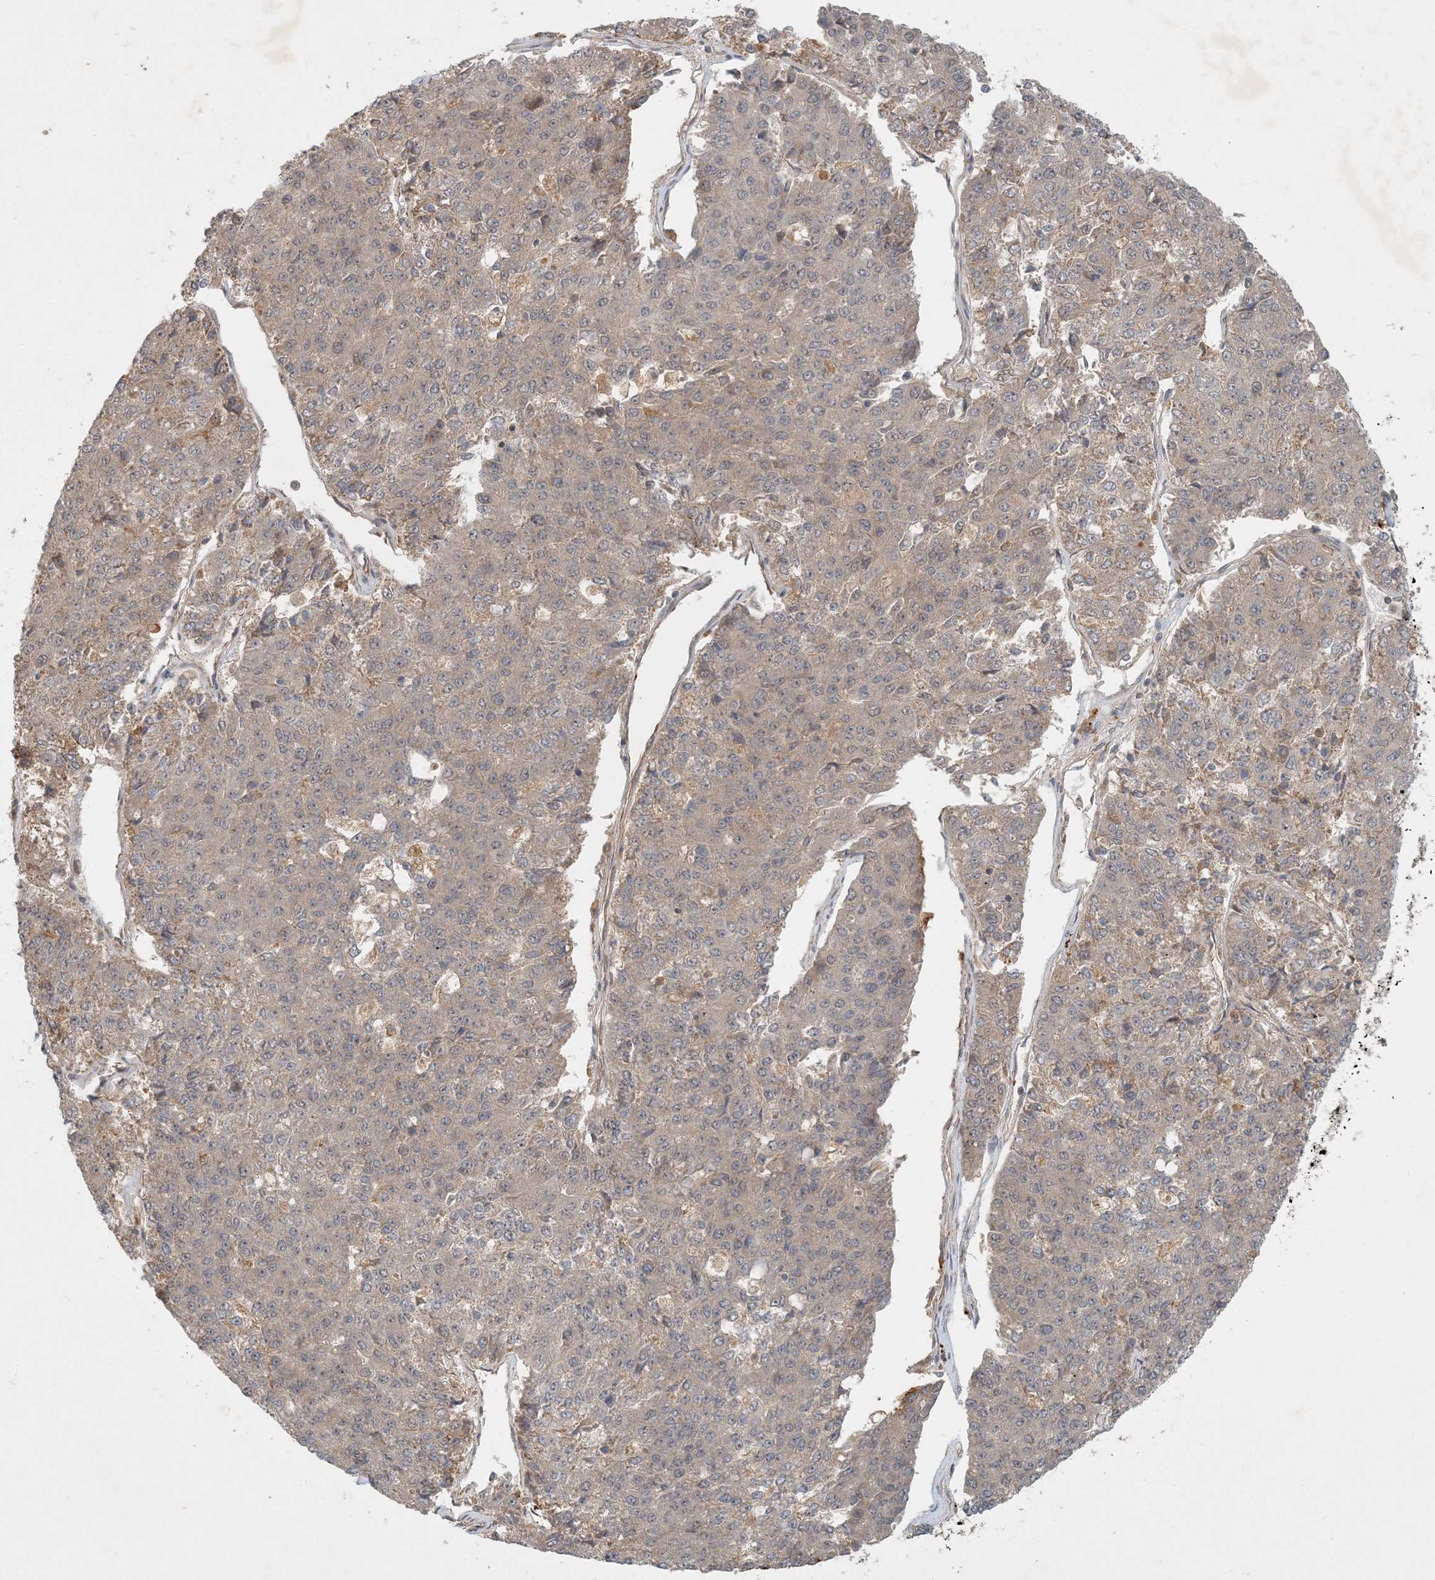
{"staining": {"intensity": "weak", "quantity": "<25%", "location": "cytoplasmic/membranous"}, "tissue": "pancreatic cancer", "cell_type": "Tumor cells", "image_type": "cancer", "snomed": [{"axis": "morphology", "description": "Adenocarcinoma, NOS"}, {"axis": "topography", "description": "Pancreas"}], "caption": "IHC micrograph of pancreatic cancer stained for a protein (brown), which displays no expression in tumor cells.", "gene": "ZCCHC4", "patient": {"sex": "male", "age": 50}}